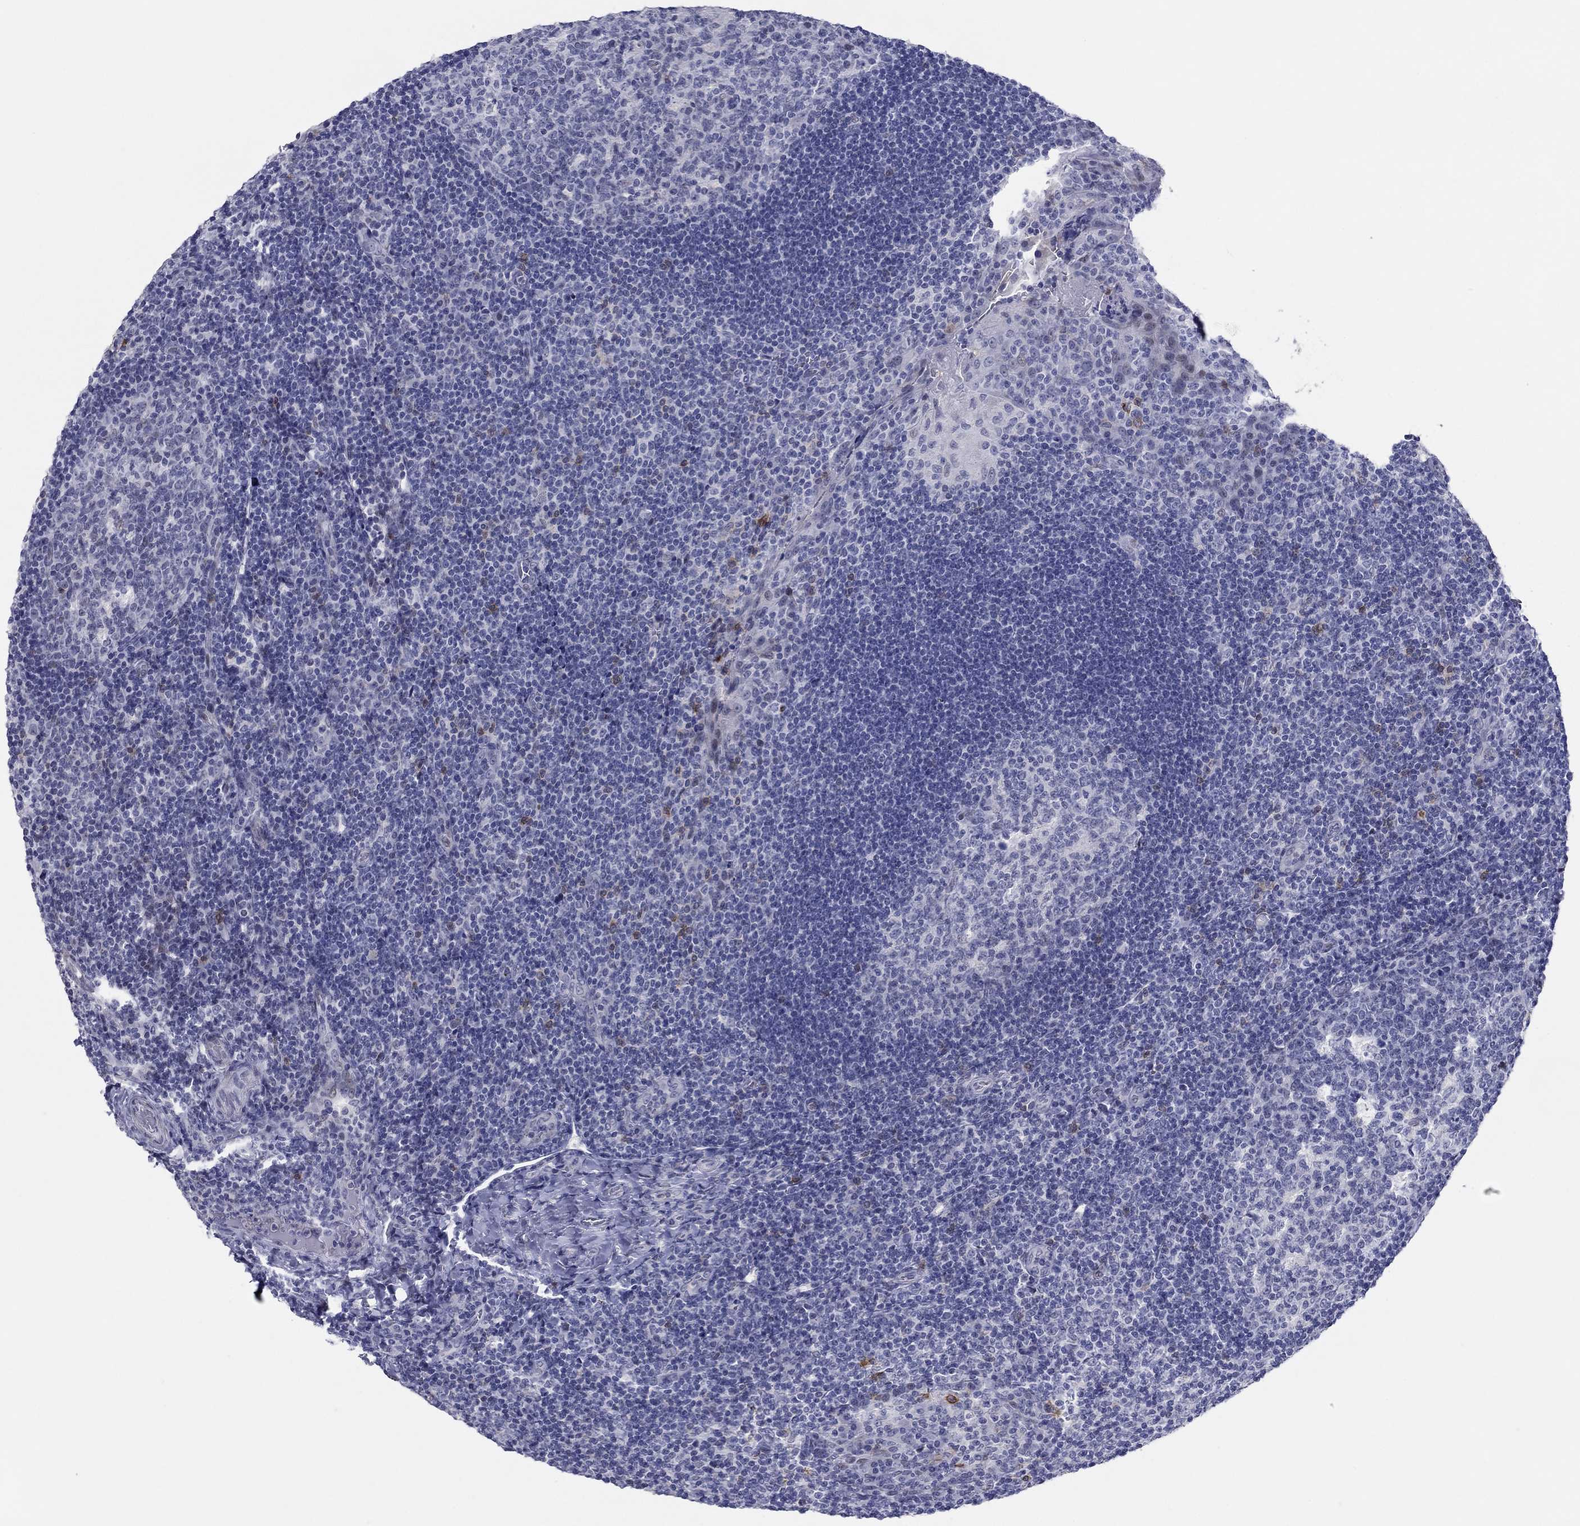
{"staining": {"intensity": "negative", "quantity": "none", "location": "none"}, "tissue": "tonsil", "cell_type": "Germinal center cells", "image_type": "normal", "snomed": [{"axis": "morphology", "description": "Normal tissue, NOS"}, {"axis": "topography", "description": "Tonsil"}], "caption": "DAB immunohistochemical staining of normal tonsil reveals no significant expression in germinal center cells. (Stains: DAB (3,3'-diaminobenzidine) immunohistochemistry (IHC) with hematoxylin counter stain, Microscopy: brightfield microscopy at high magnification).", "gene": "ITGAE", "patient": {"sex": "male", "age": 17}}